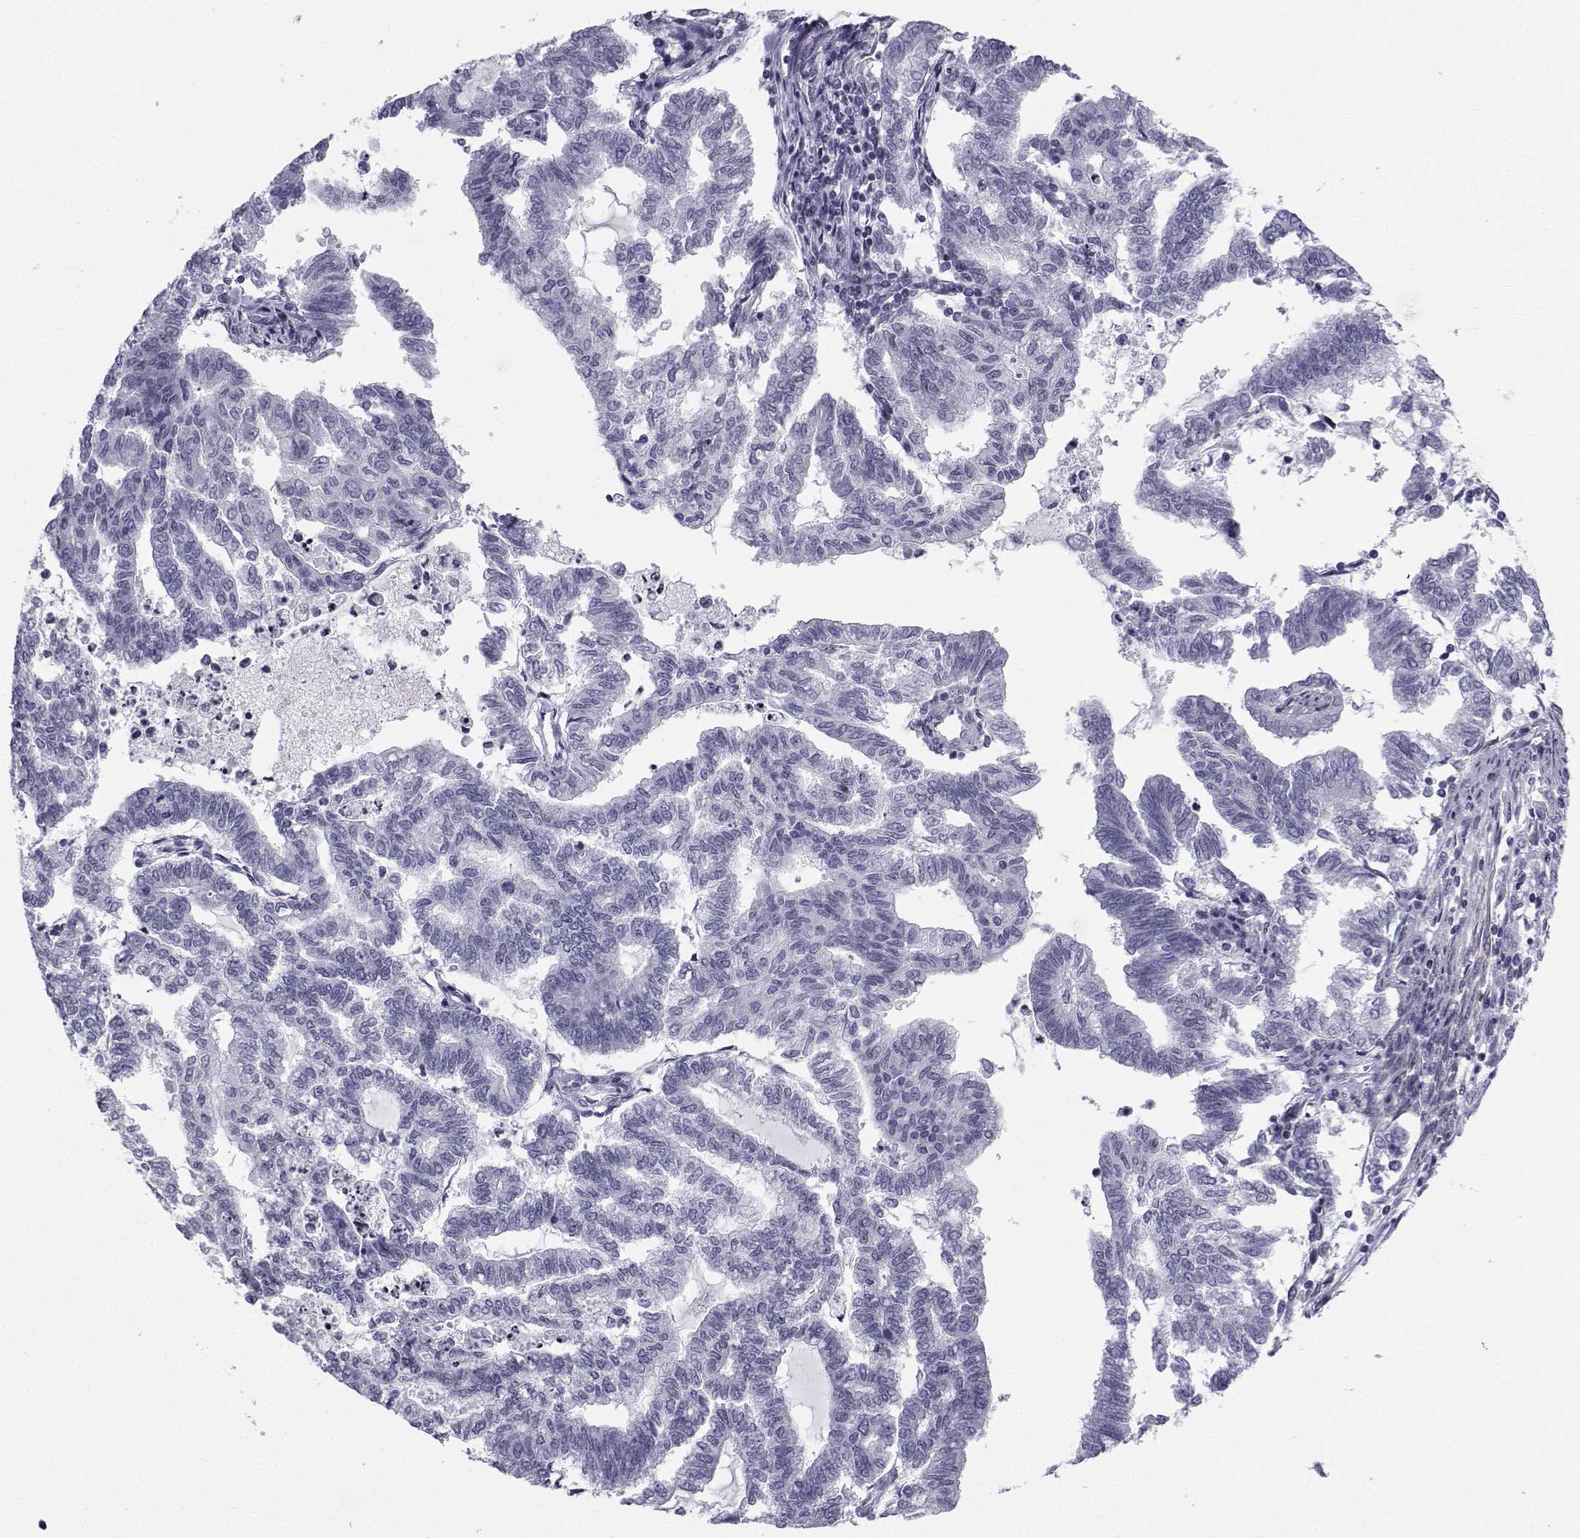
{"staining": {"intensity": "negative", "quantity": "none", "location": "none"}, "tissue": "endometrial cancer", "cell_type": "Tumor cells", "image_type": "cancer", "snomed": [{"axis": "morphology", "description": "Adenocarcinoma, NOS"}, {"axis": "topography", "description": "Endometrium"}], "caption": "This is an immunohistochemistry (IHC) micrograph of endometrial cancer. There is no positivity in tumor cells.", "gene": "SPANXD", "patient": {"sex": "female", "age": 79}}